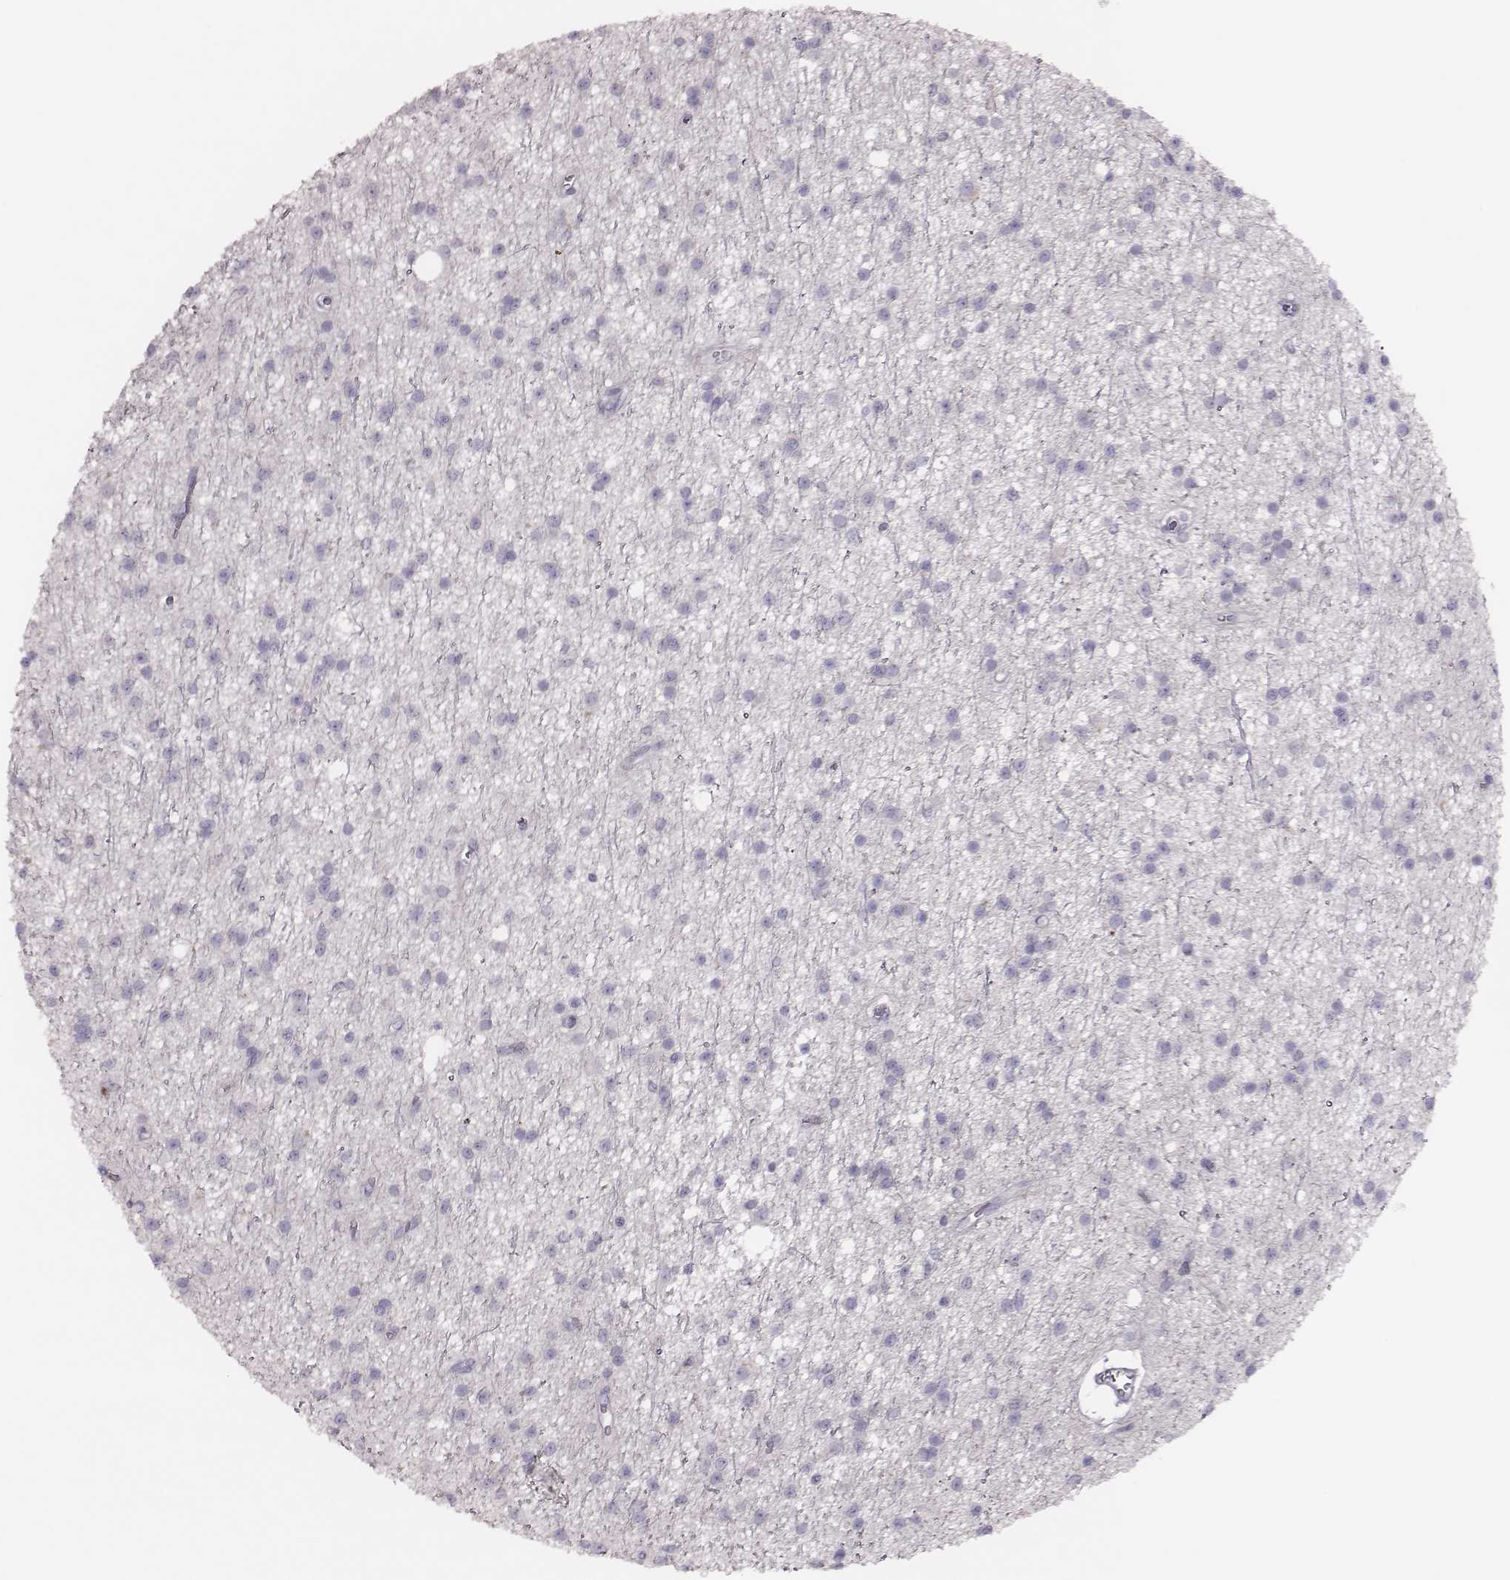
{"staining": {"intensity": "negative", "quantity": "none", "location": "none"}, "tissue": "glioma", "cell_type": "Tumor cells", "image_type": "cancer", "snomed": [{"axis": "morphology", "description": "Glioma, malignant, Low grade"}, {"axis": "topography", "description": "Brain"}], "caption": "Immunohistochemistry (IHC) of glioma shows no expression in tumor cells.", "gene": "P2RY10", "patient": {"sex": "male", "age": 27}}